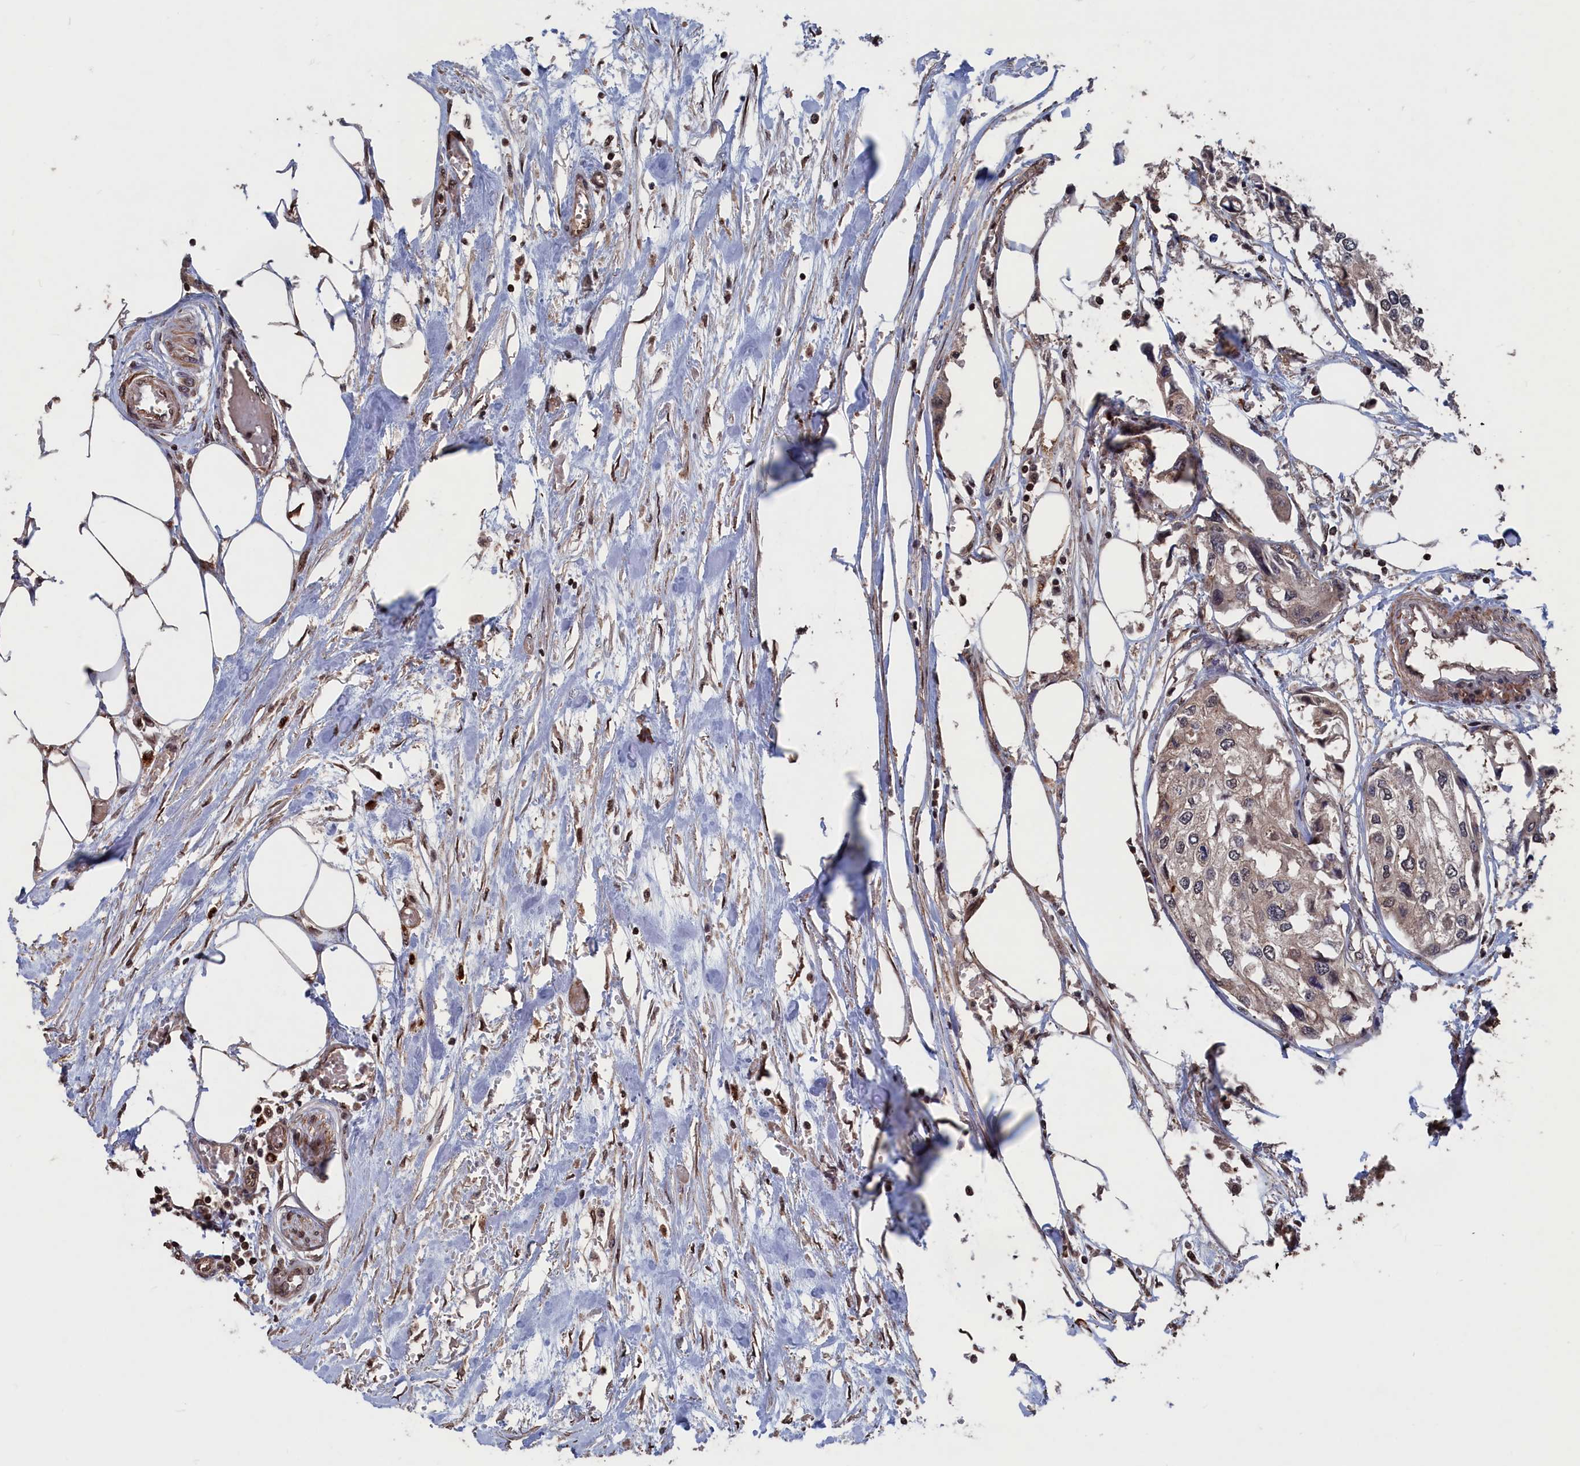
{"staining": {"intensity": "negative", "quantity": "none", "location": "none"}, "tissue": "urothelial cancer", "cell_type": "Tumor cells", "image_type": "cancer", "snomed": [{"axis": "morphology", "description": "Urothelial carcinoma, High grade"}, {"axis": "topography", "description": "Urinary bladder"}], "caption": "There is no significant staining in tumor cells of high-grade urothelial carcinoma.", "gene": "PDE12", "patient": {"sex": "male", "age": 64}}